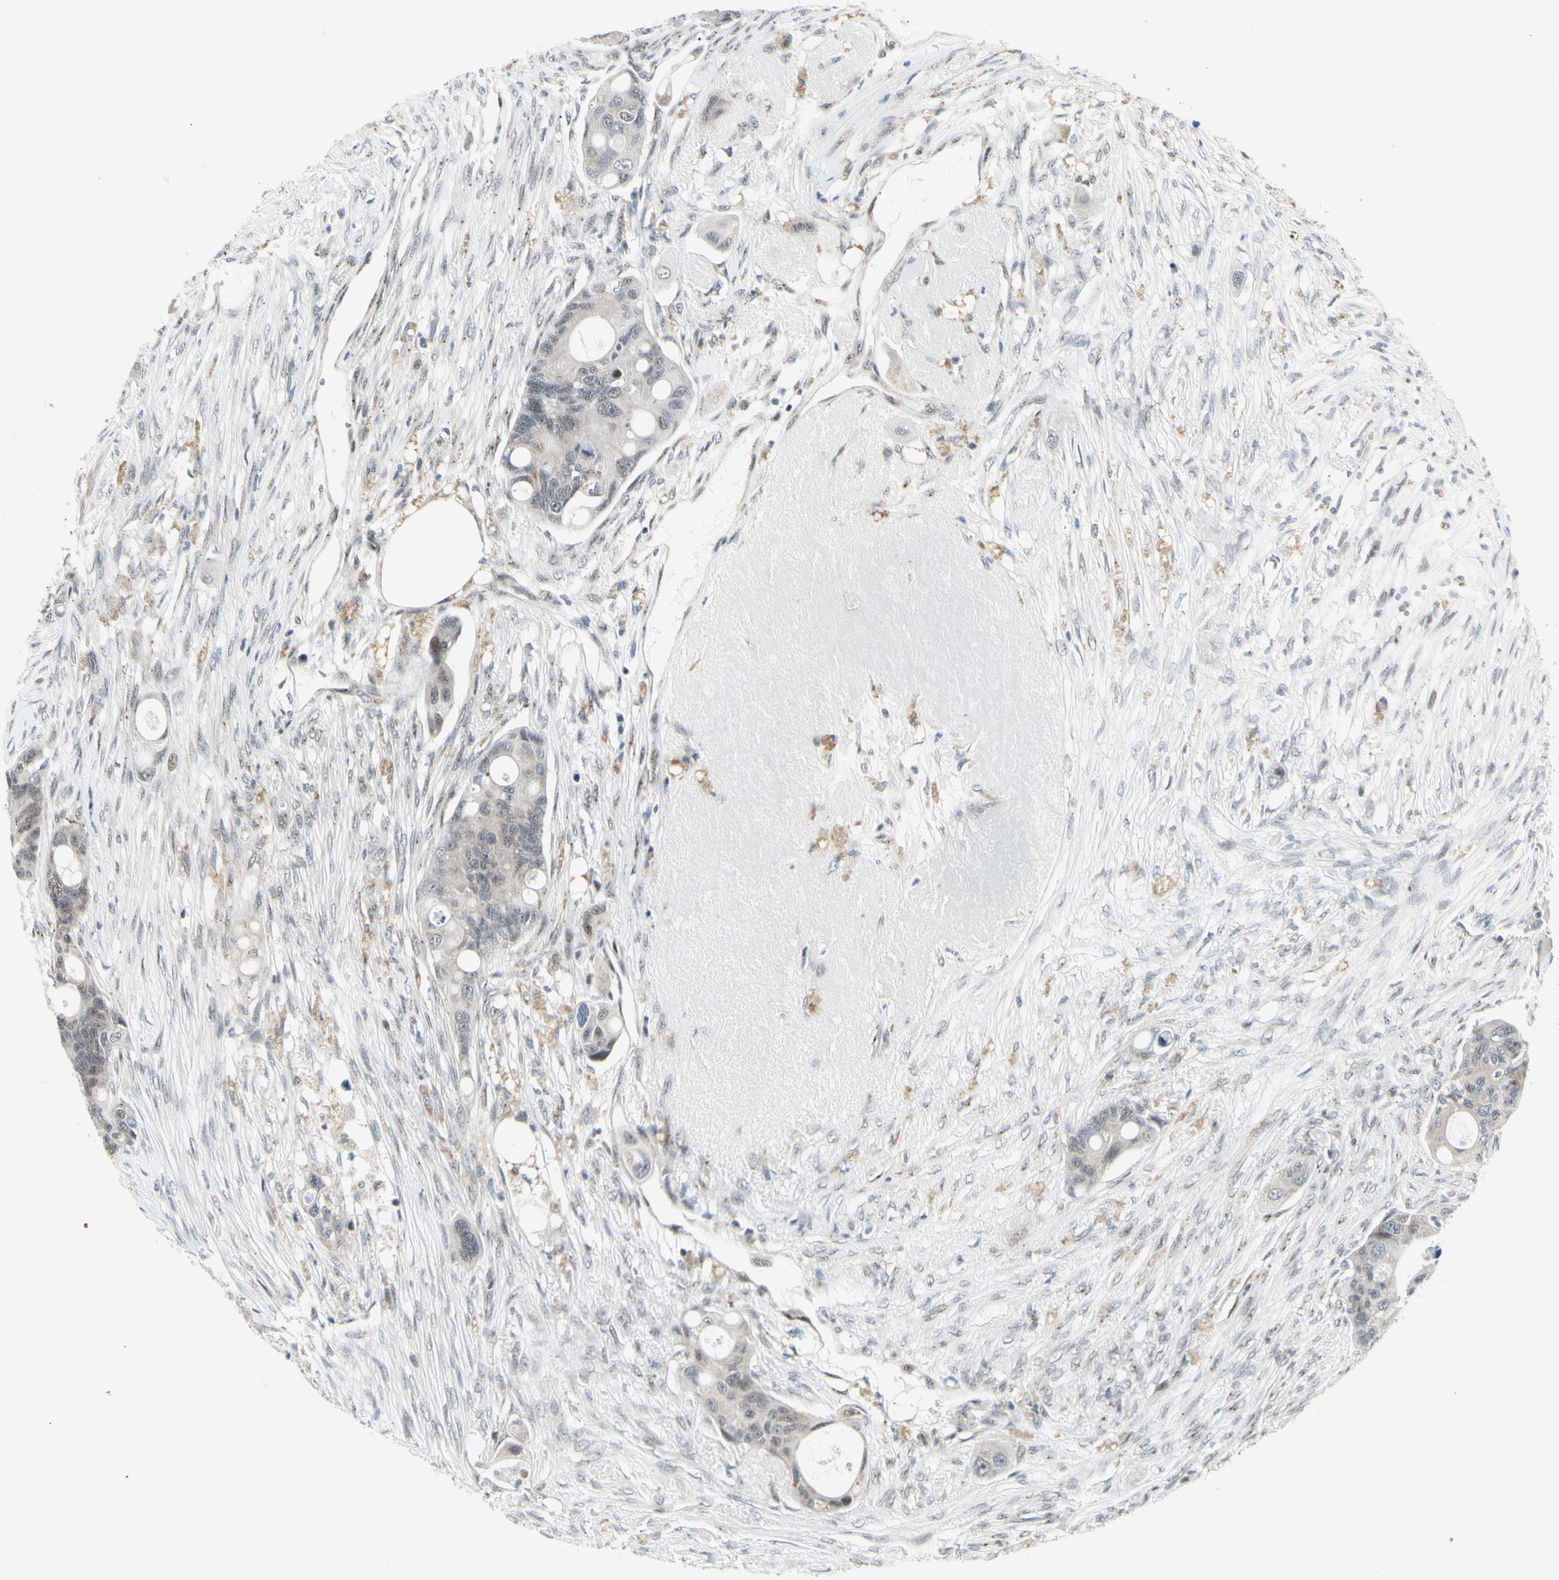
{"staining": {"intensity": "negative", "quantity": "none", "location": "none"}, "tissue": "colorectal cancer", "cell_type": "Tumor cells", "image_type": "cancer", "snomed": [{"axis": "morphology", "description": "Adenocarcinoma, NOS"}, {"axis": "topography", "description": "Colon"}], "caption": "Tumor cells are negative for brown protein staining in colorectal adenocarcinoma. (DAB immunohistochemistry, high magnification).", "gene": "DHRS7B", "patient": {"sex": "female", "age": 57}}